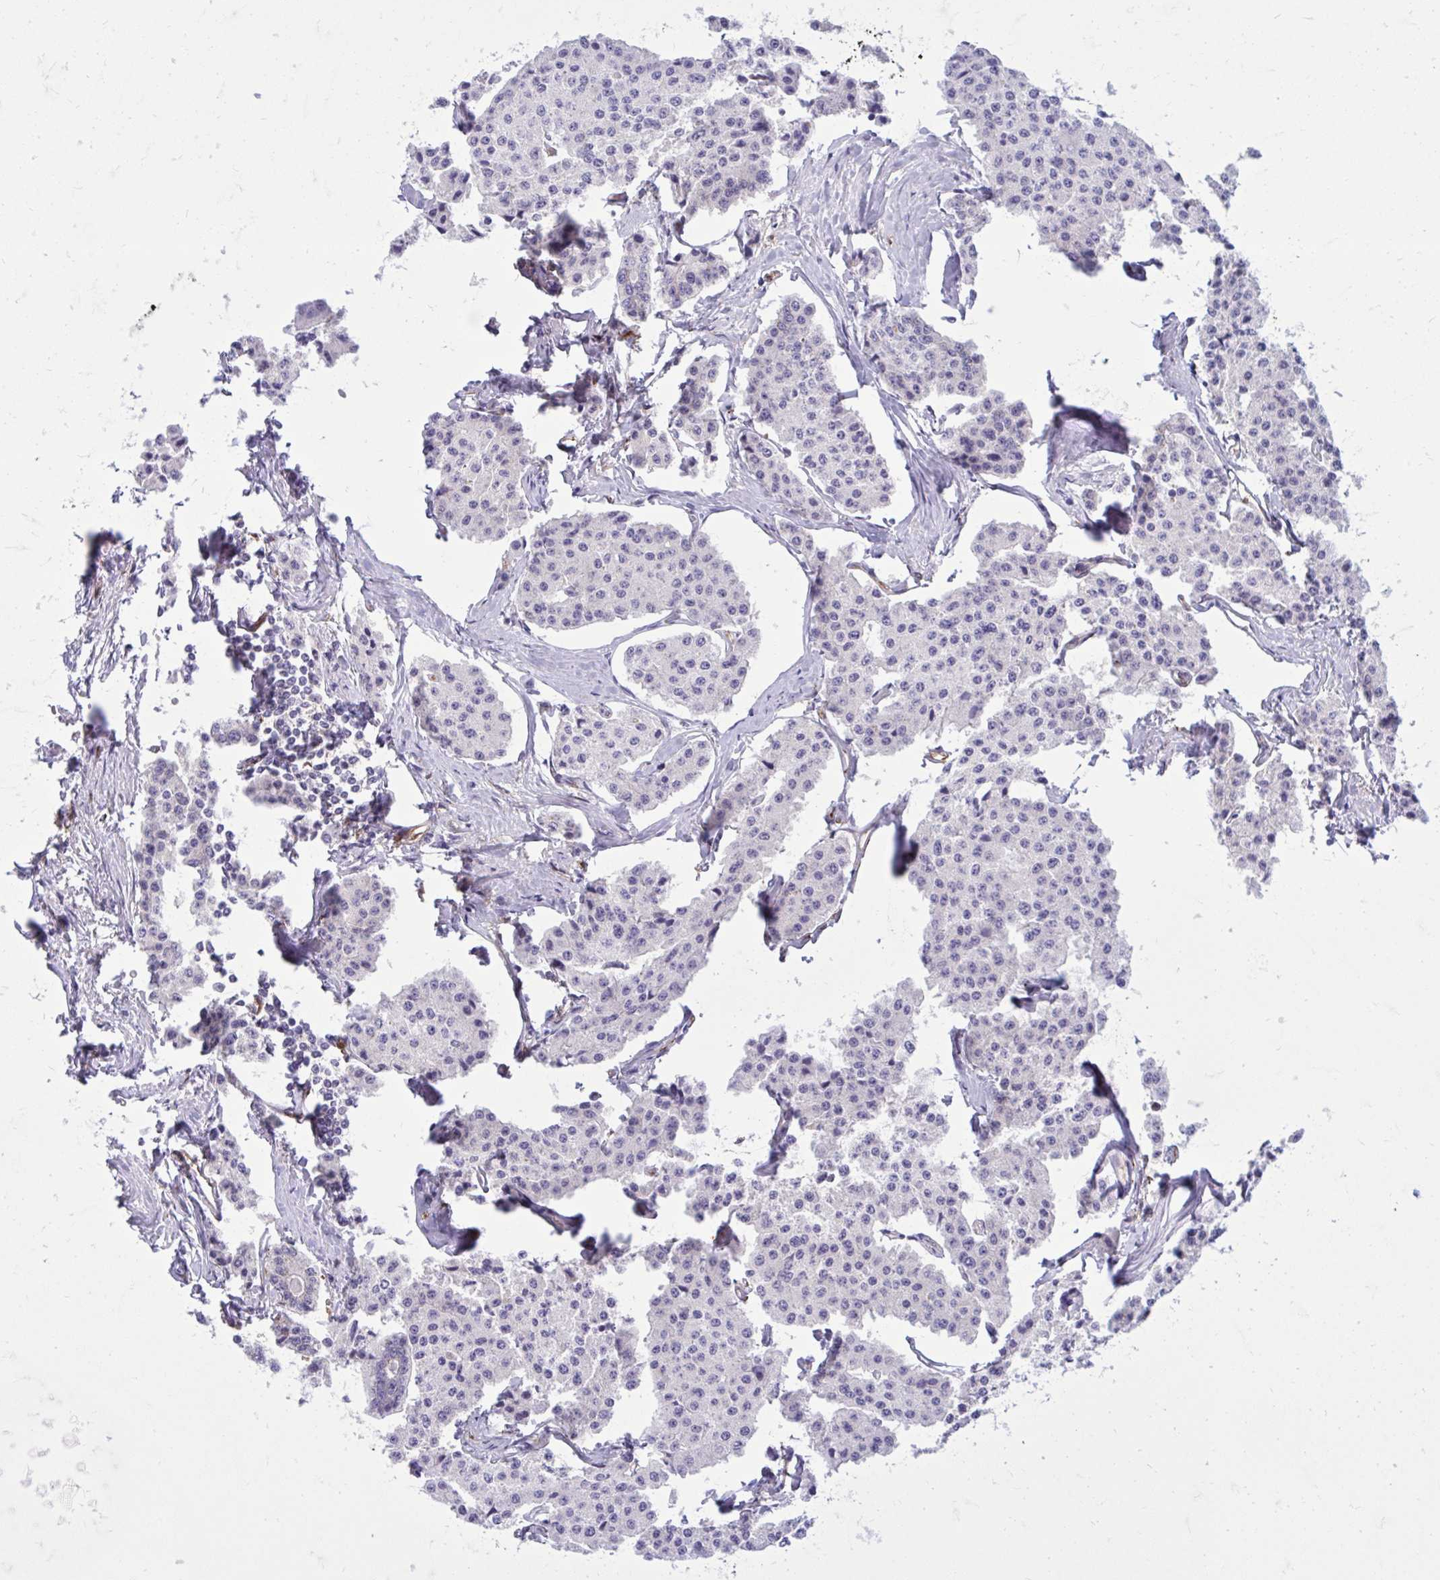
{"staining": {"intensity": "negative", "quantity": "none", "location": "none"}, "tissue": "carcinoid", "cell_type": "Tumor cells", "image_type": "cancer", "snomed": [{"axis": "morphology", "description": "Carcinoid, malignant, NOS"}, {"axis": "topography", "description": "Small intestine"}], "caption": "Protein analysis of carcinoid (malignant) demonstrates no significant positivity in tumor cells. (DAB (3,3'-diaminobenzidine) IHC with hematoxylin counter stain).", "gene": "BEND5", "patient": {"sex": "female", "age": 65}}